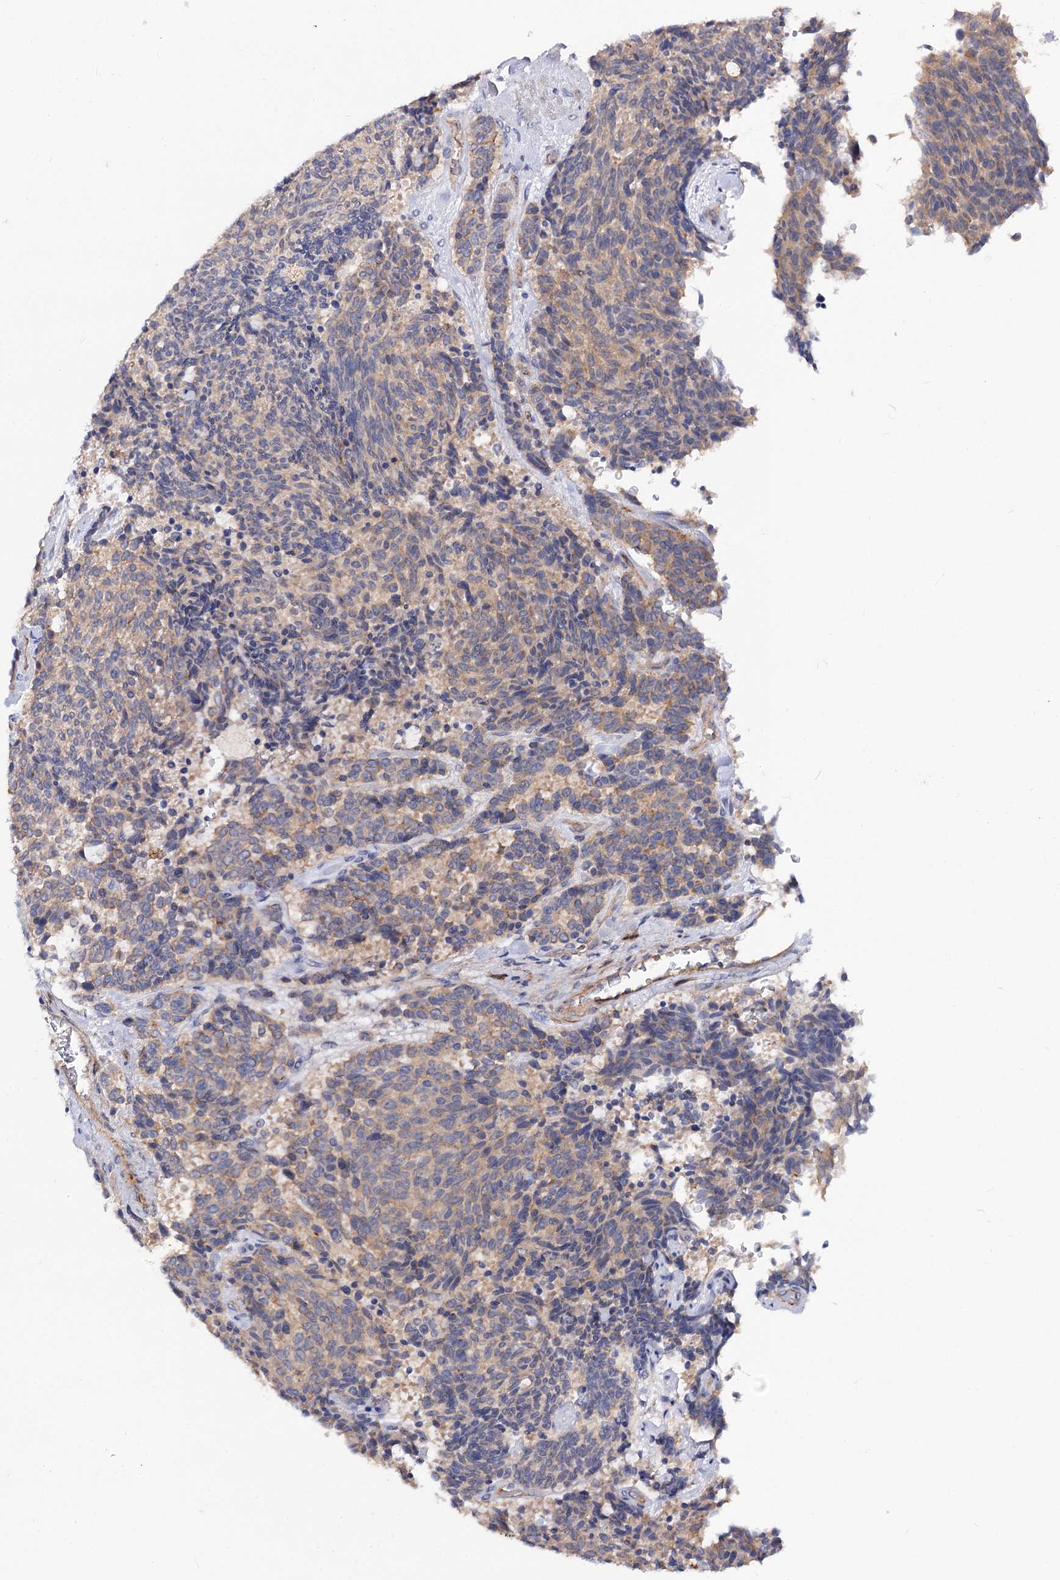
{"staining": {"intensity": "weak", "quantity": "25%-75%", "location": "cytoplasmic/membranous"}, "tissue": "carcinoid", "cell_type": "Tumor cells", "image_type": "cancer", "snomed": [{"axis": "morphology", "description": "Carcinoid, malignant, NOS"}, {"axis": "topography", "description": "Pancreas"}], "caption": "Carcinoid stained with DAB IHC exhibits low levels of weak cytoplasmic/membranous positivity in approximately 25%-75% of tumor cells.", "gene": "NUDCD2", "patient": {"sex": "female", "age": 54}}